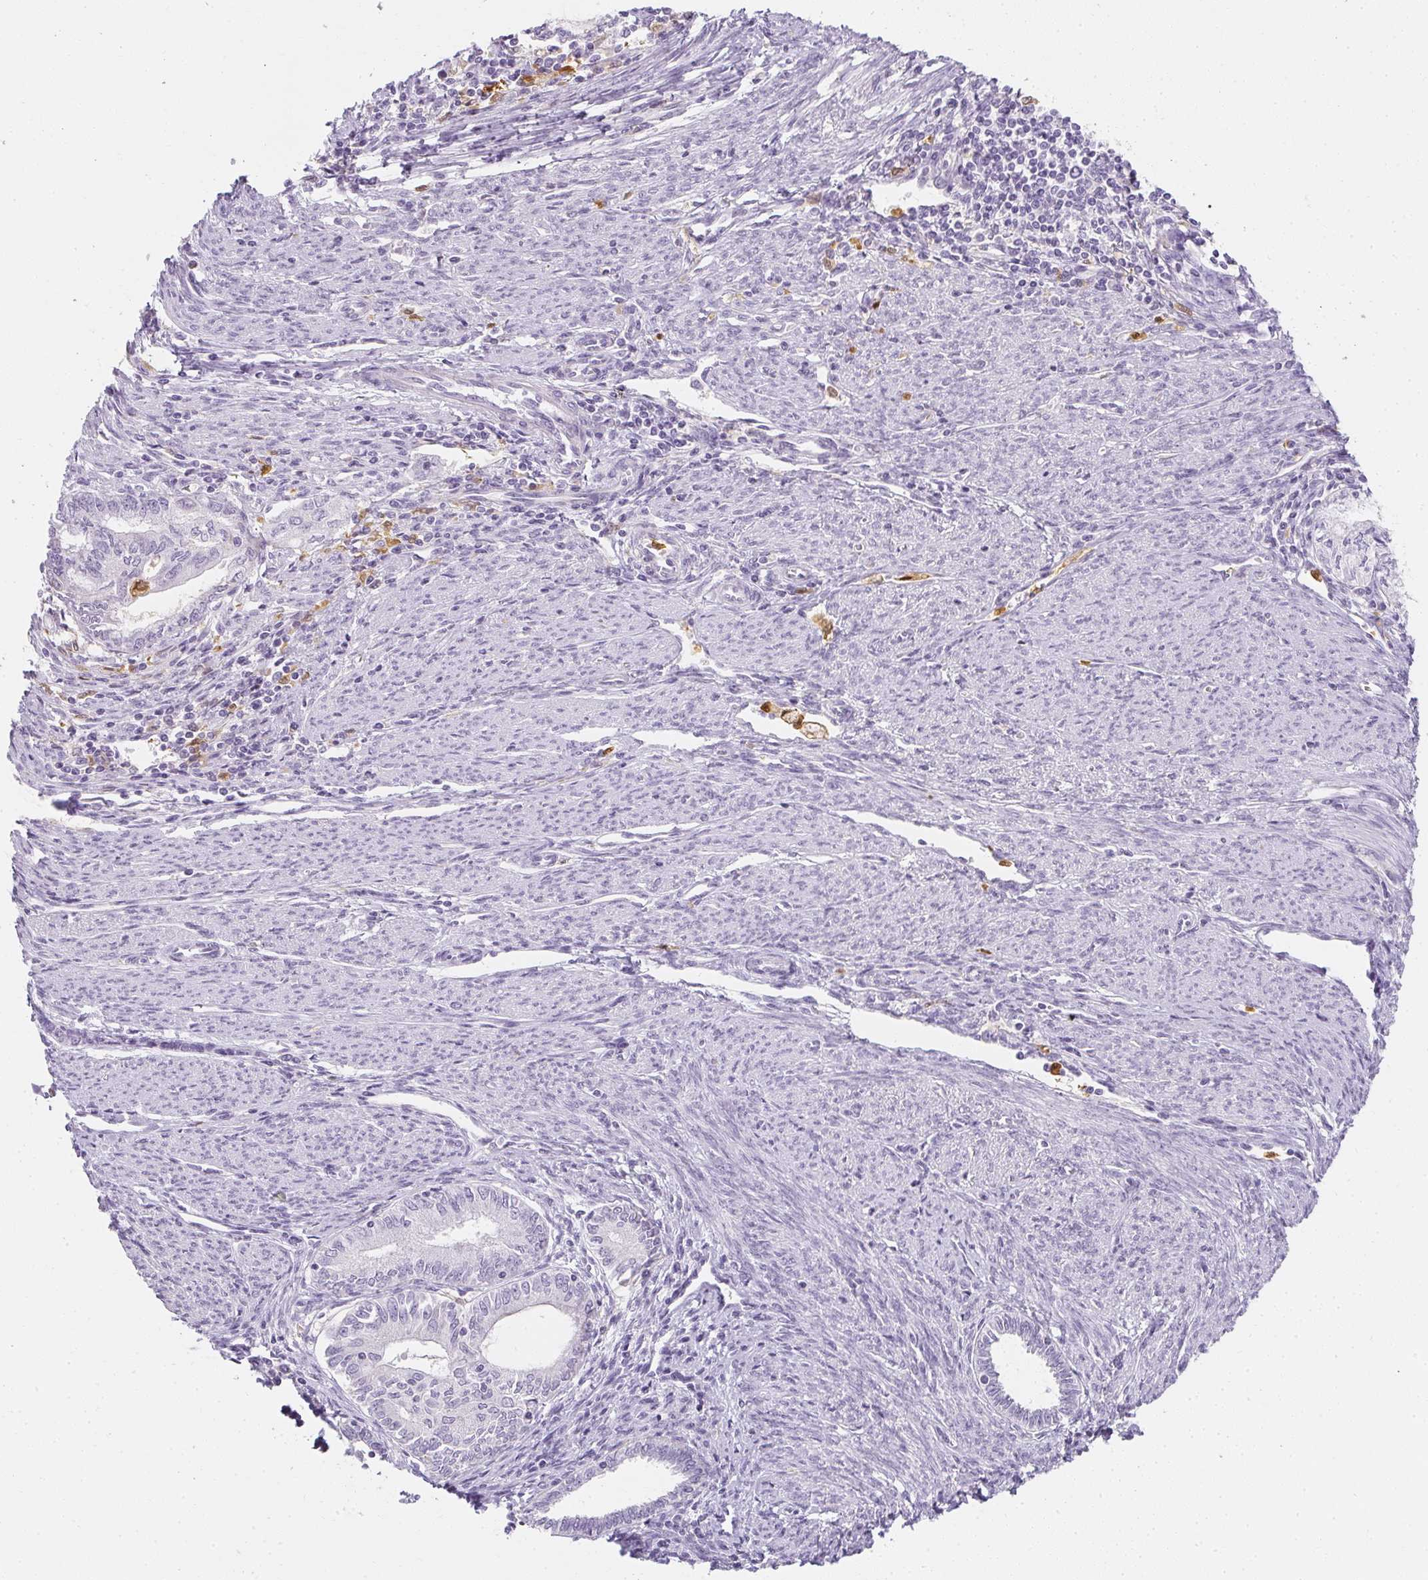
{"staining": {"intensity": "negative", "quantity": "none", "location": "none"}, "tissue": "endometrial cancer", "cell_type": "Tumor cells", "image_type": "cancer", "snomed": [{"axis": "morphology", "description": "Adenocarcinoma, NOS"}, {"axis": "topography", "description": "Endometrium"}], "caption": "Endometrial adenocarcinoma was stained to show a protein in brown. There is no significant positivity in tumor cells.", "gene": "HK3", "patient": {"sex": "female", "age": 79}}